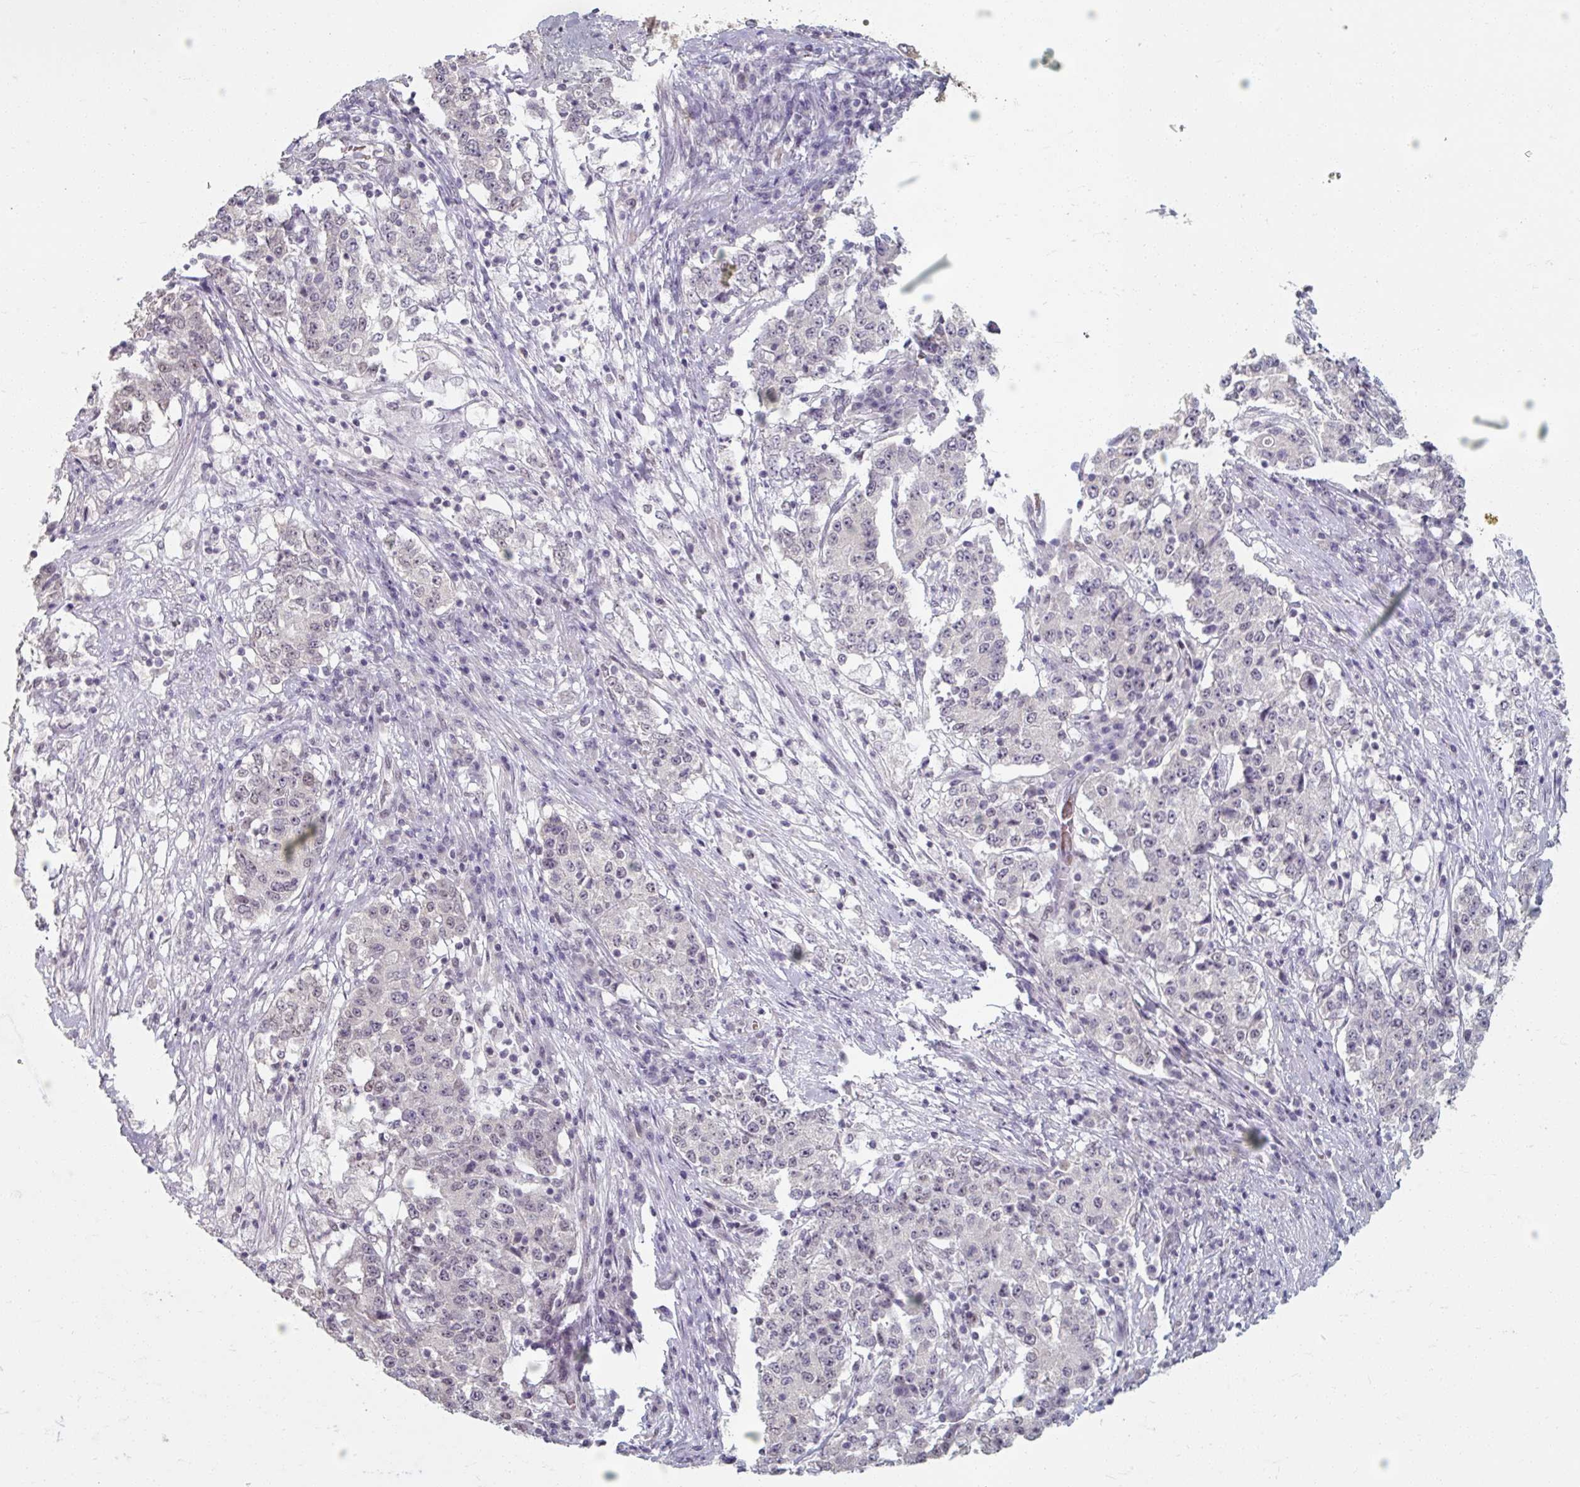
{"staining": {"intensity": "negative", "quantity": "none", "location": "none"}, "tissue": "stomach cancer", "cell_type": "Tumor cells", "image_type": "cancer", "snomed": [{"axis": "morphology", "description": "Adenocarcinoma, NOS"}, {"axis": "topography", "description": "Stomach"}], "caption": "DAB immunohistochemical staining of human stomach cancer displays no significant expression in tumor cells.", "gene": "ZFTRAF1", "patient": {"sex": "male", "age": 59}}